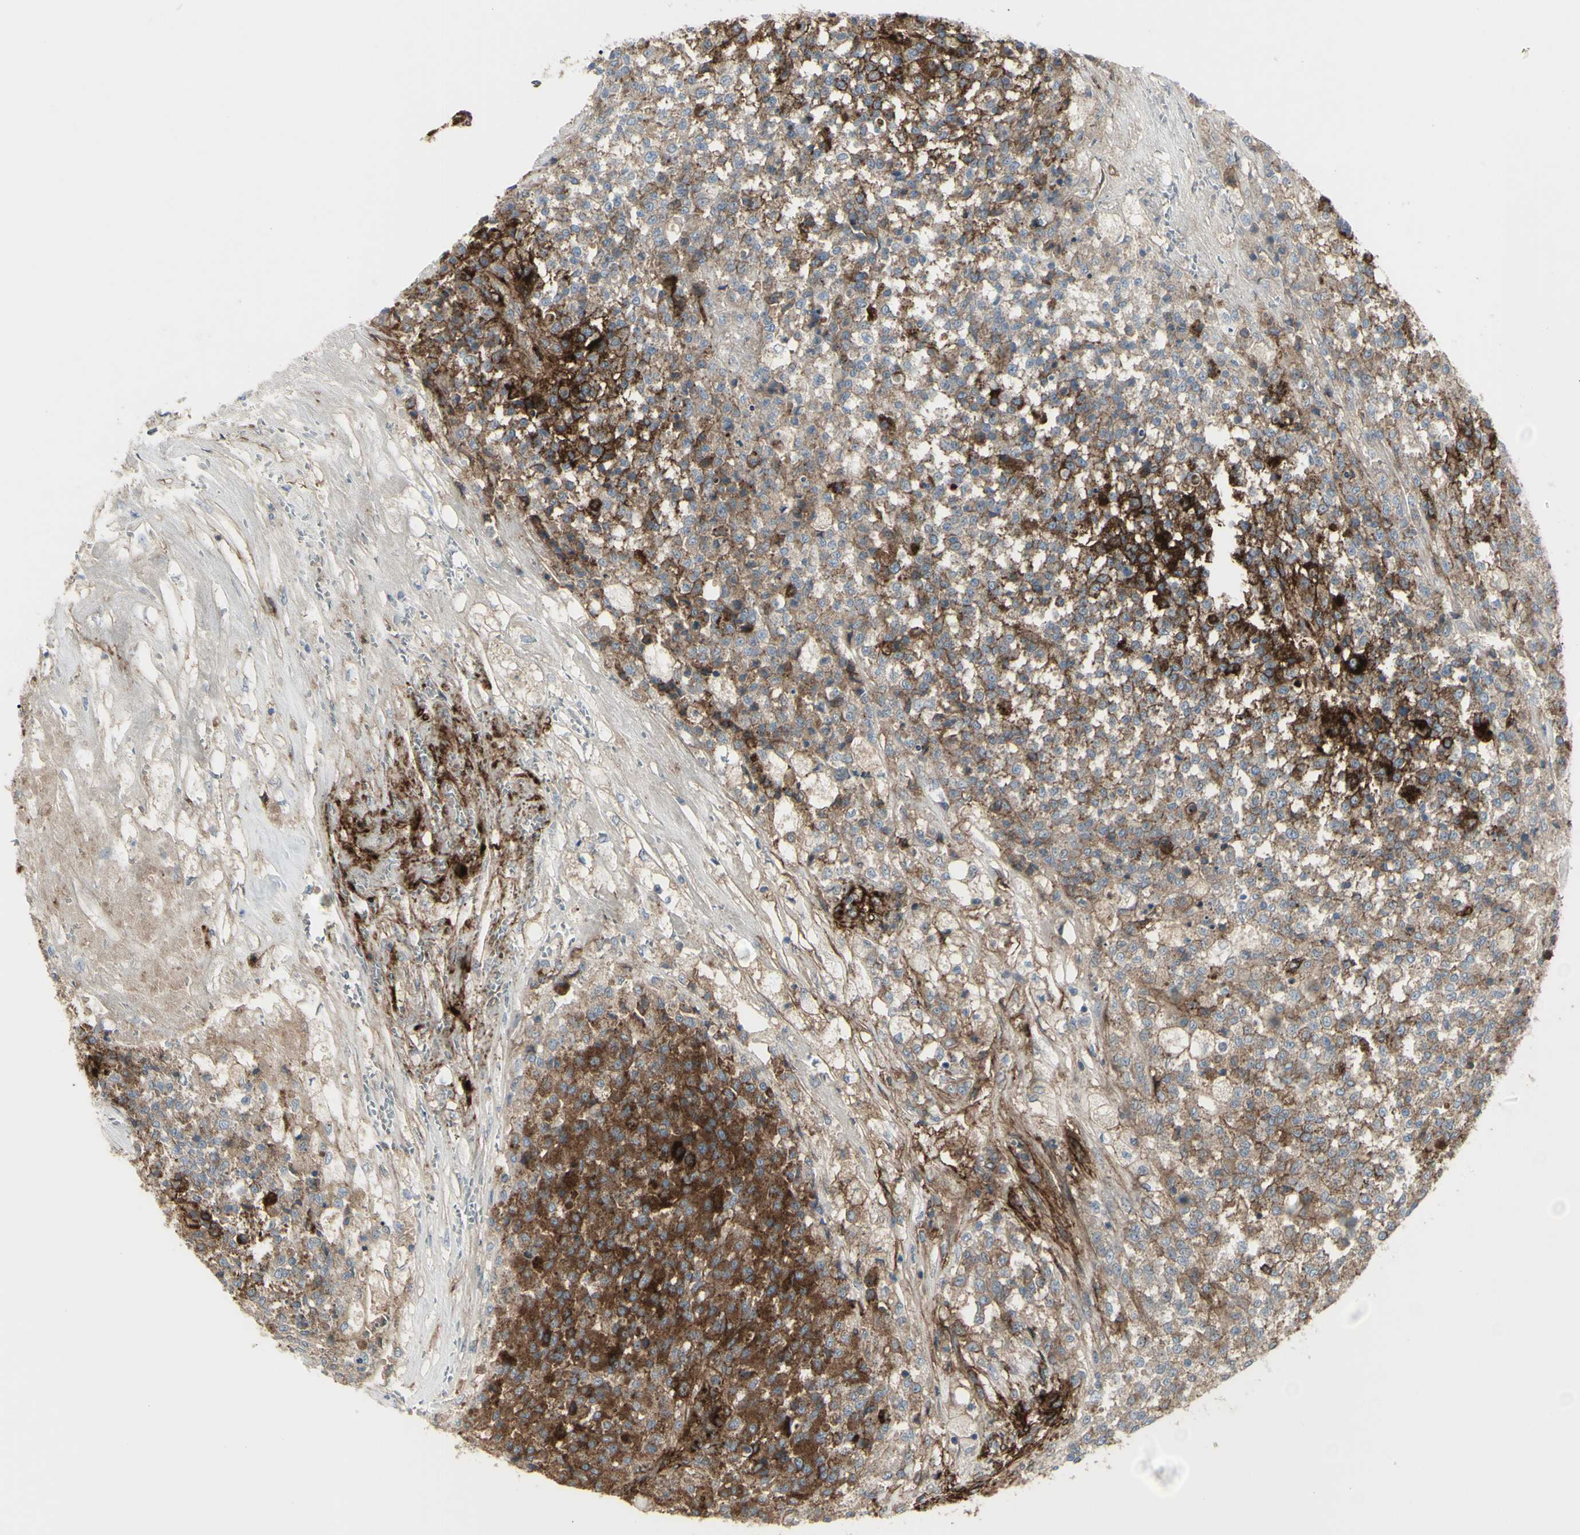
{"staining": {"intensity": "weak", "quantity": "25%-75%", "location": "cytoplasmic/membranous"}, "tissue": "testis cancer", "cell_type": "Tumor cells", "image_type": "cancer", "snomed": [{"axis": "morphology", "description": "Seminoma, NOS"}, {"axis": "topography", "description": "Testis"}], "caption": "Immunohistochemical staining of testis cancer demonstrates low levels of weak cytoplasmic/membranous positivity in approximately 25%-75% of tumor cells. (IHC, brightfield microscopy, high magnification).", "gene": "CD276", "patient": {"sex": "male", "age": 59}}